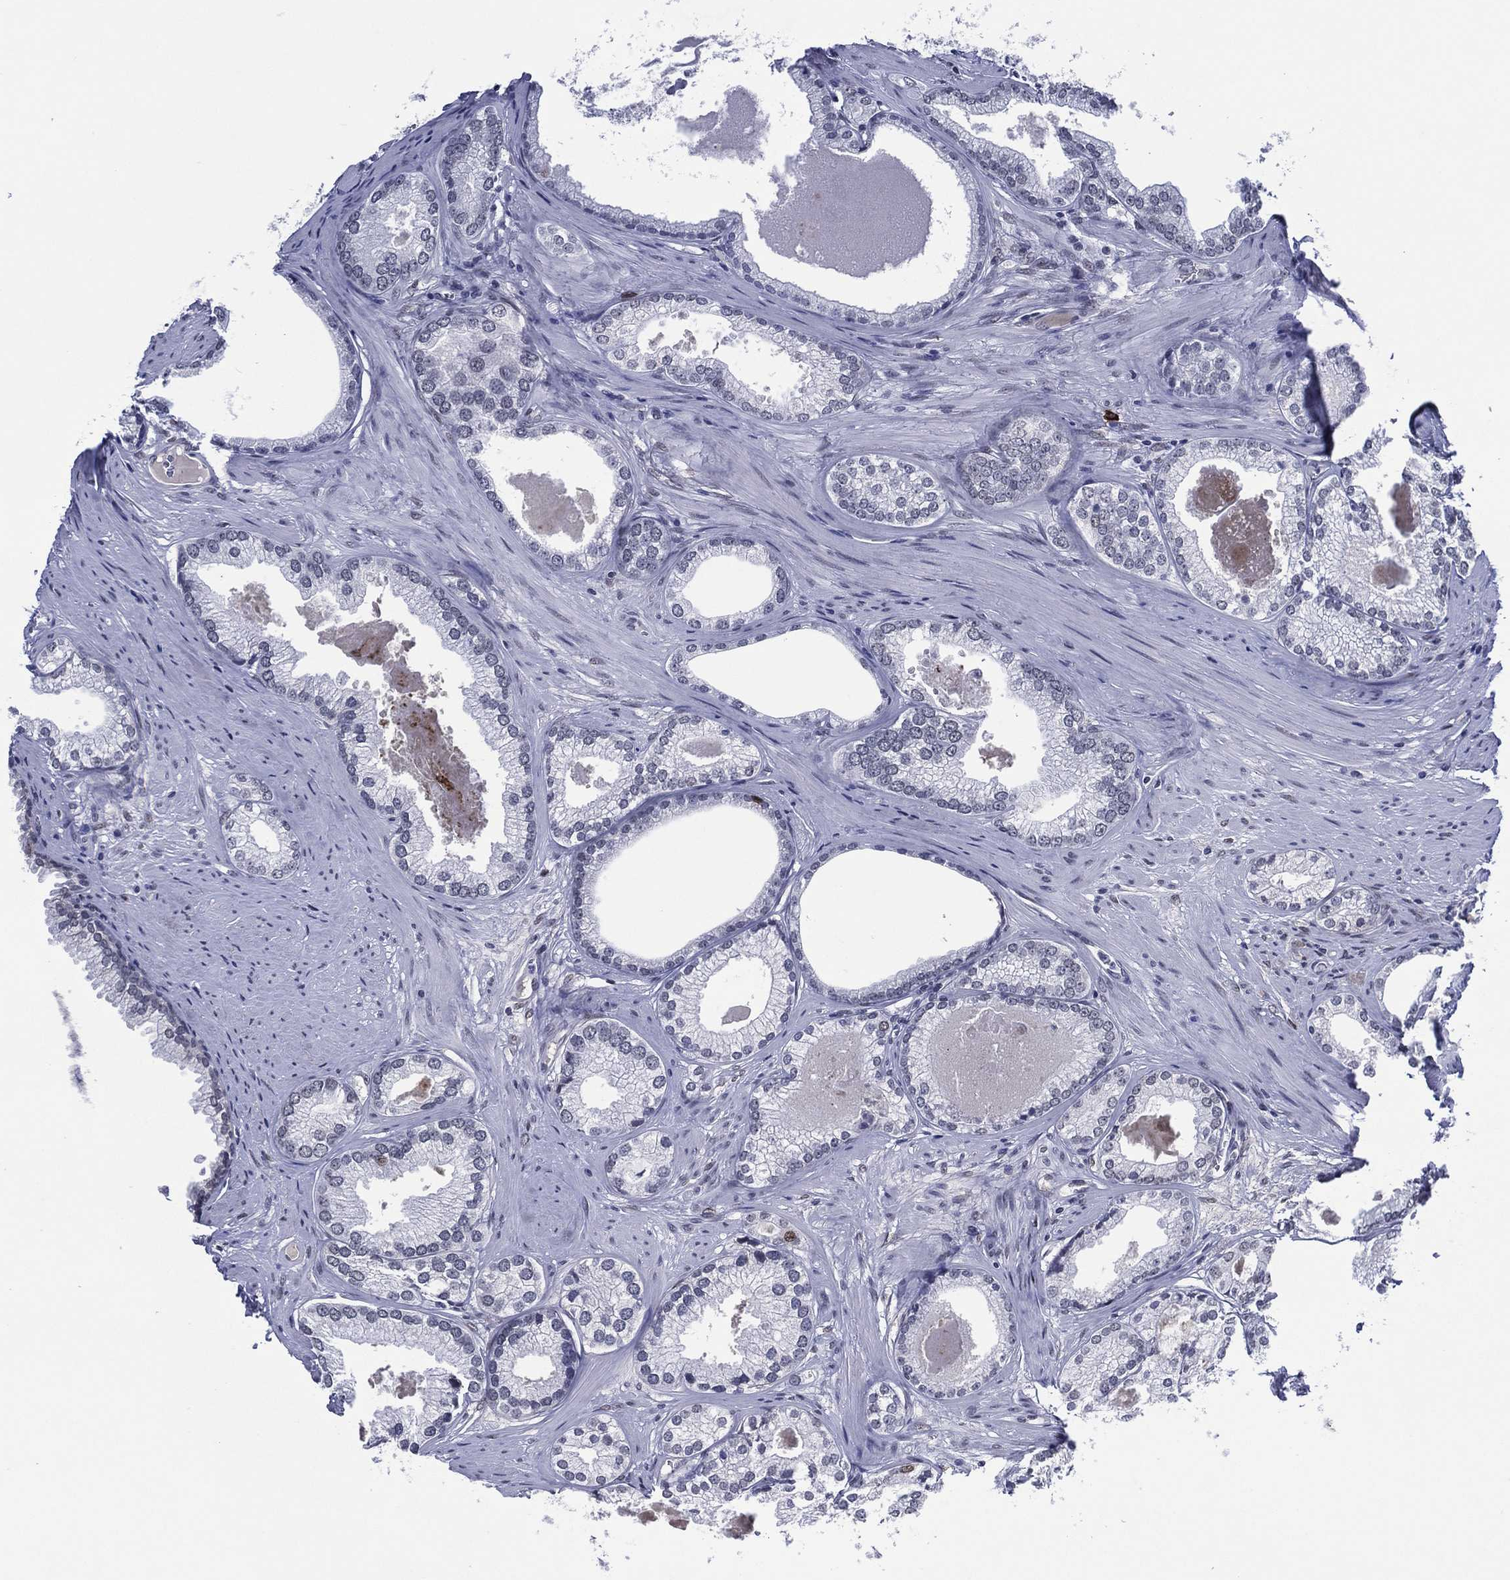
{"staining": {"intensity": "negative", "quantity": "none", "location": "none"}, "tissue": "prostate cancer", "cell_type": "Tumor cells", "image_type": "cancer", "snomed": [{"axis": "morphology", "description": "Adenocarcinoma, High grade"}, {"axis": "topography", "description": "Prostate and seminal vesicle, NOS"}], "caption": "Human adenocarcinoma (high-grade) (prostate) stained for a protein using immunohistochemistry (IHC) demonstrates no expression in tumor cells.", "gene": "GATA6", "patient": {"sex": "male", "age": 62}}